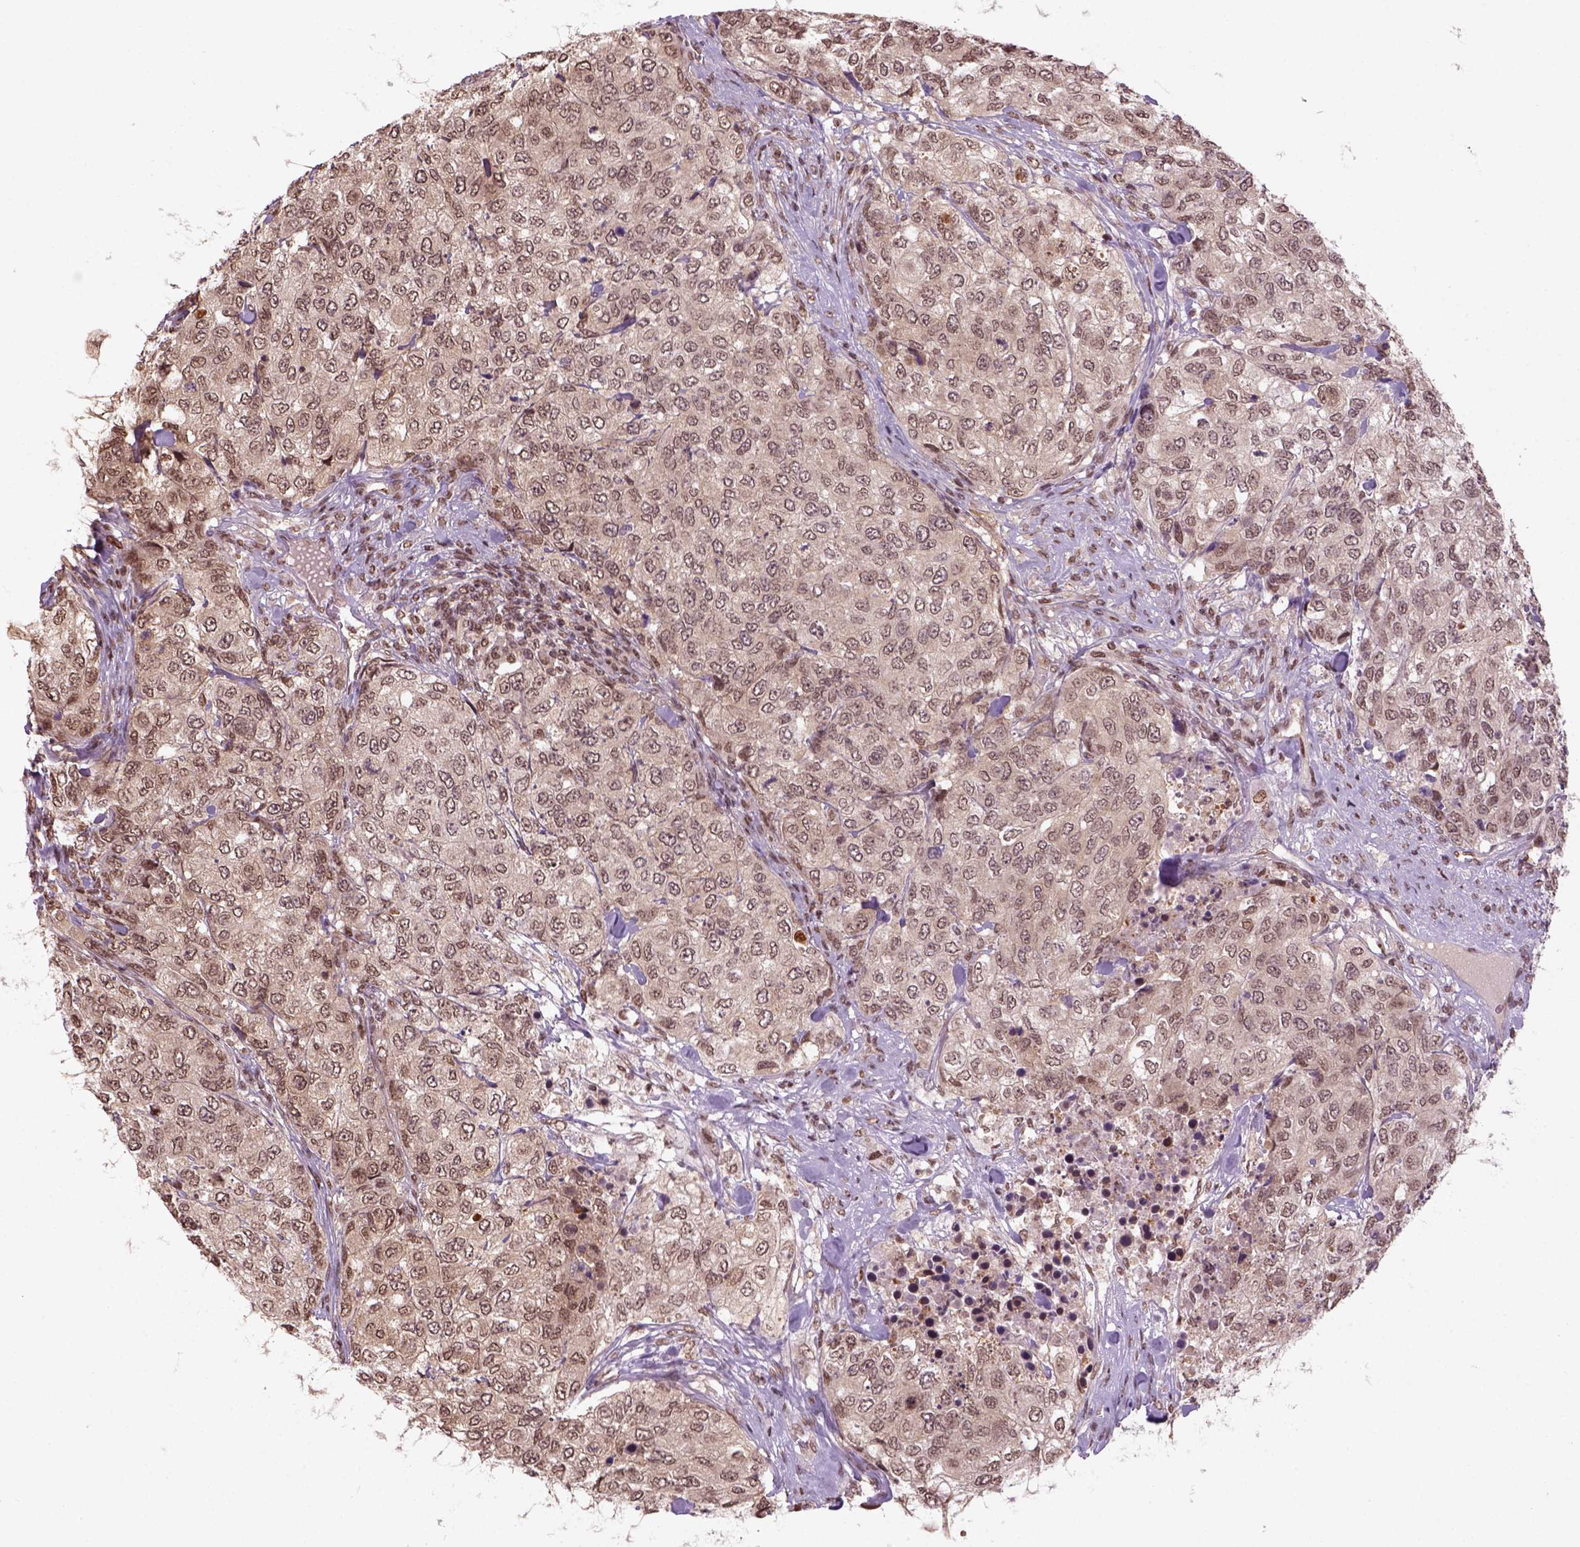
{"staining": {"intensity": "weak", "quantity": ">75%", "location": "cytoplasmic/membranous,nuclear"}, "tissue": "urothelial cancer", "cell_type": "Tumor cells", "image_type": "cancer", "snomed": [{"axis": "morphology", "description": "Urothelial carcinoma, High grade"}, {"axis": "topography", "description": "Urinary bladder"}], "caption": "Weak cytoplasmic/membranous and nuclear positivity for a protein is seen in about >75% of tumor cells of high-grade urothelial carcinoma using immunohistochemistry.", "gene": "GOT1", "patient": {"sex": "female", "age": 78}}